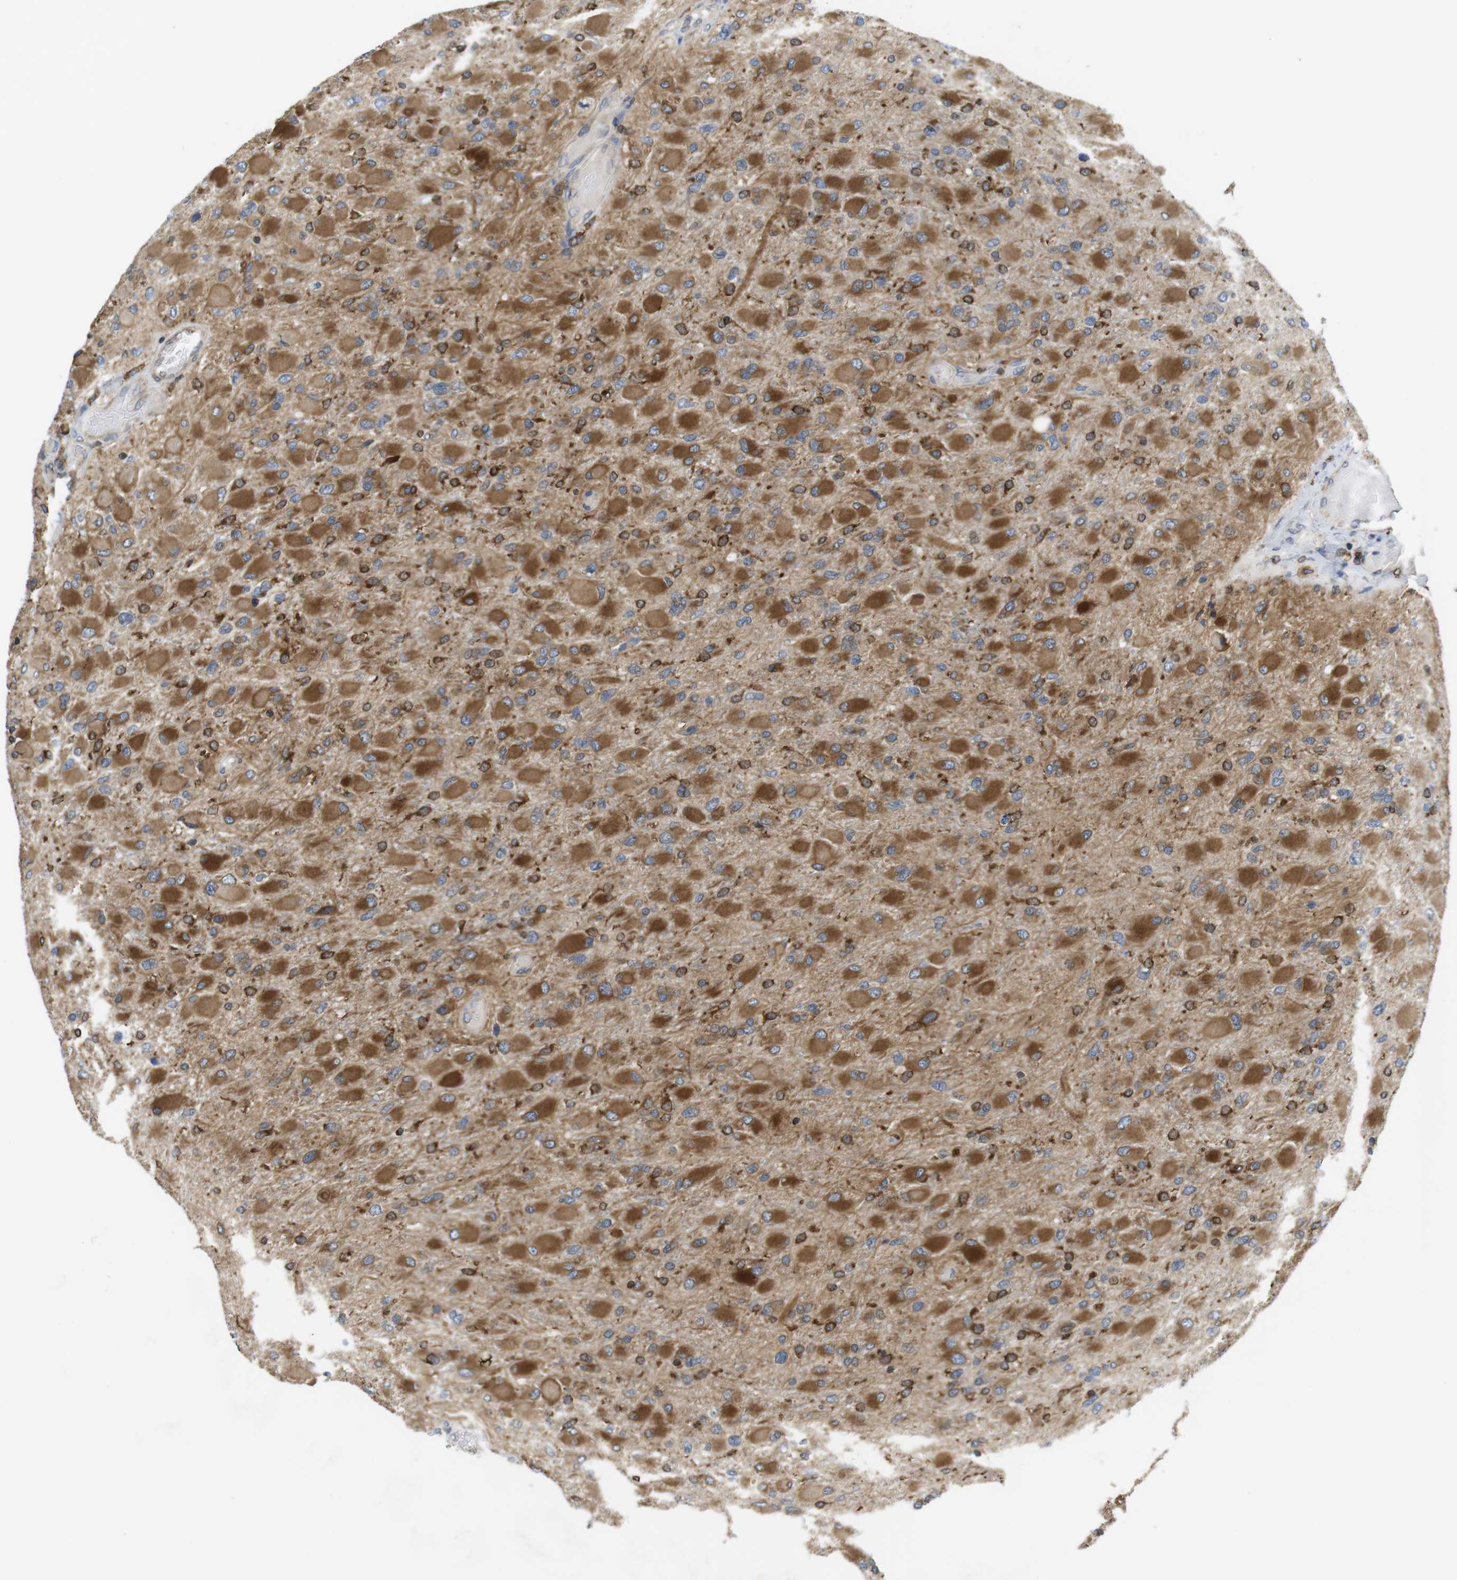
{"staining": {"intensity": "moderate", "quantity": ">75%", "location": "cytoplasmic/membranous"}, "tissue": "glioma", "cell_type": "Tumor cells", "image_type": "cancer", "snomed": [{"axis": "morphology", "description": "Glioma, malignant, High grade"}, {"axis": "topography", "description": "Cerebral cortex"}], "caption": "DAB (3,3'-diaminobenzidine) immunohistochemical staining of malignant glioma (high-grade) reveals moderate cytoplasmic/membranous protein positivity in about >75% of tumor cells.", "gene": "ARL6IP5", "patient": {"sex": "female", "age": 36}}